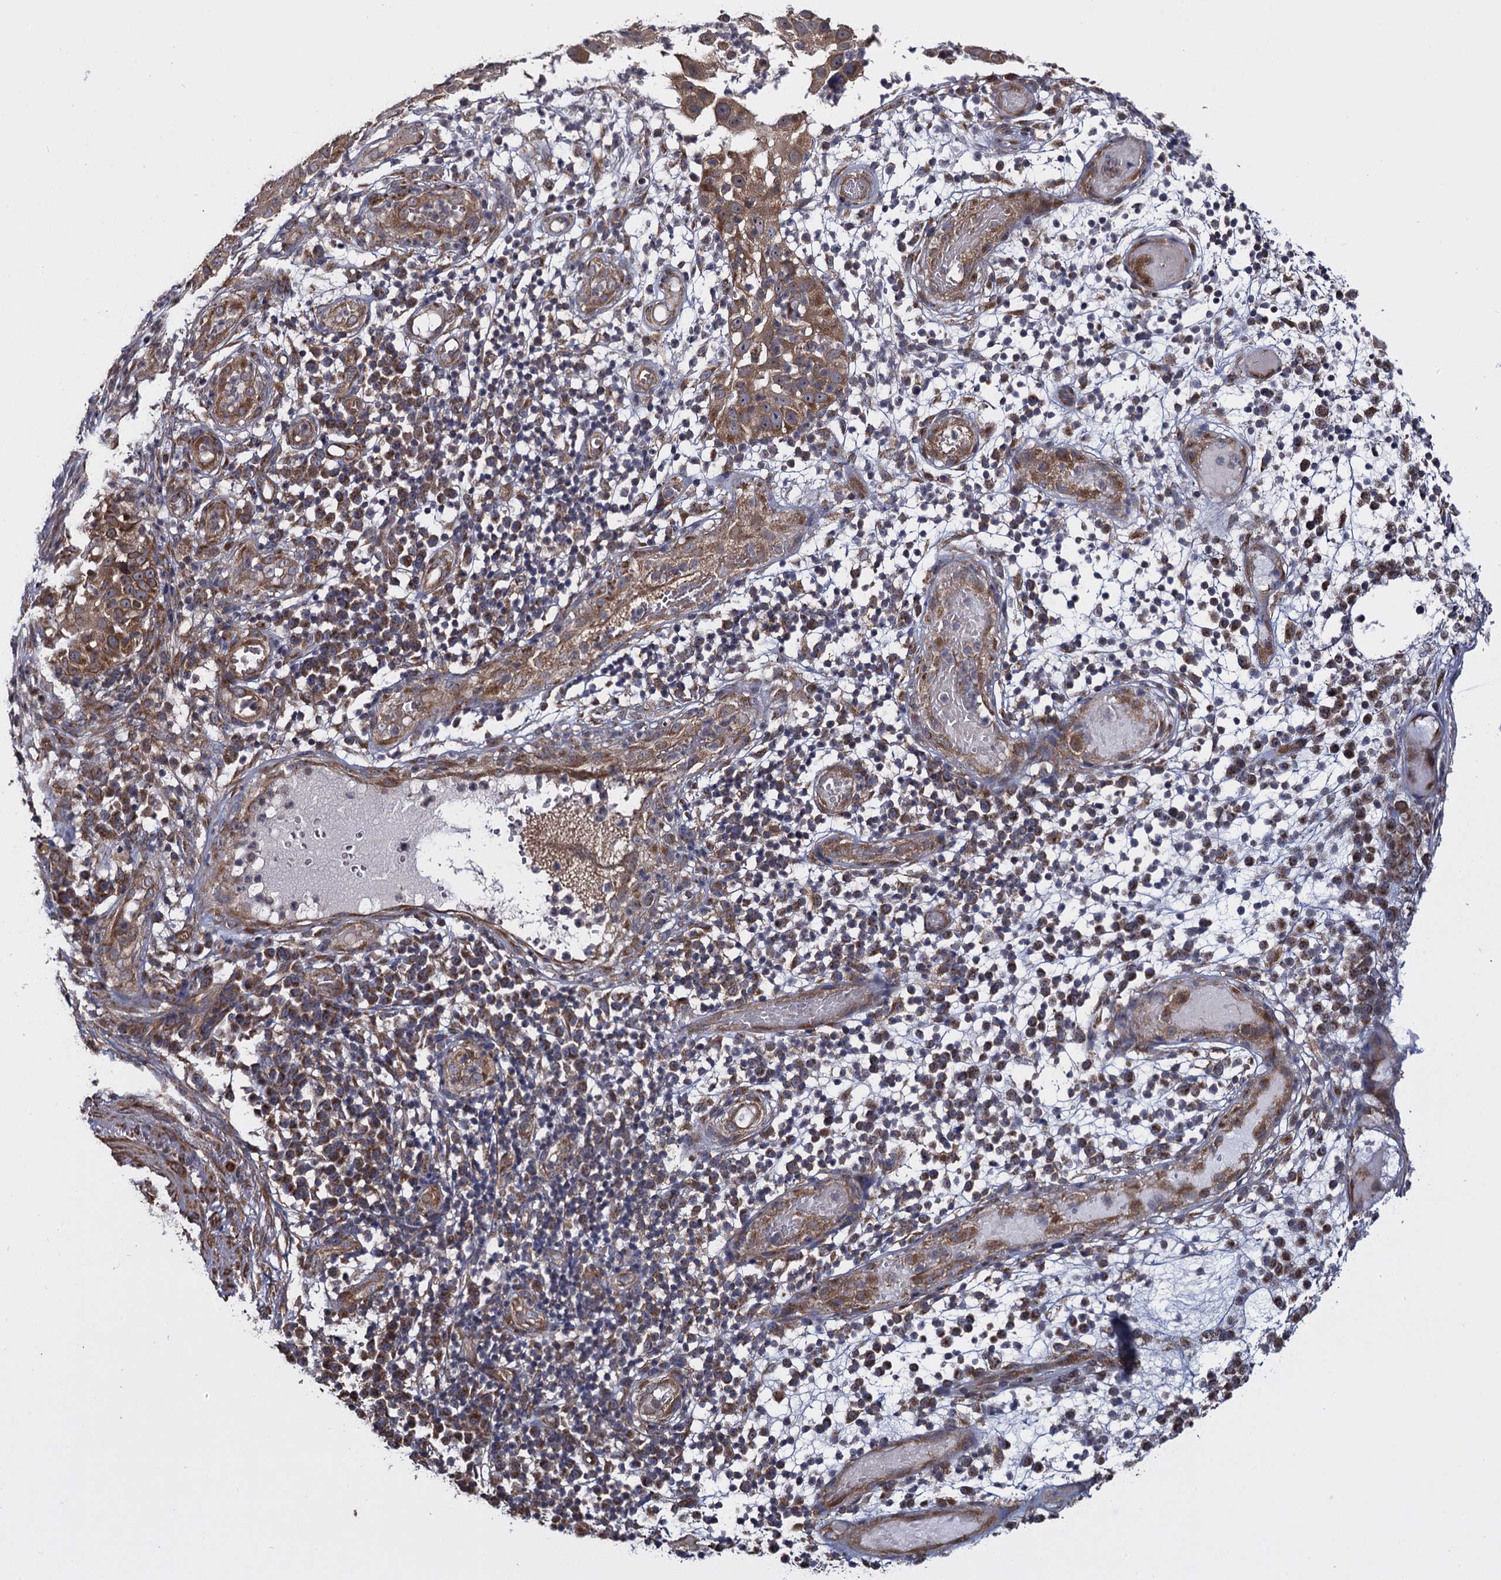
{"staining": {"intensity": "moderate", "quantity": "25%-75%", "location": "cytoplasmic/membranous"}, "tissue": "skin cancer", "cell_type": "Tumor cells", "image_type": "cancer", "snomed": [{"axis": "morphology", "description": "Squamous cell carcinoma, NOS"}, {"axis": "topography", "description": "Skin"}], "caption": "Protein staining shows moderate cytoplasmic/membranous expression in approximately 25%-75% of tumor cells in squamous cell carcinoma (skin).", "gene": "HAUS1", "patient": {"sex": "female", "age": 44}}